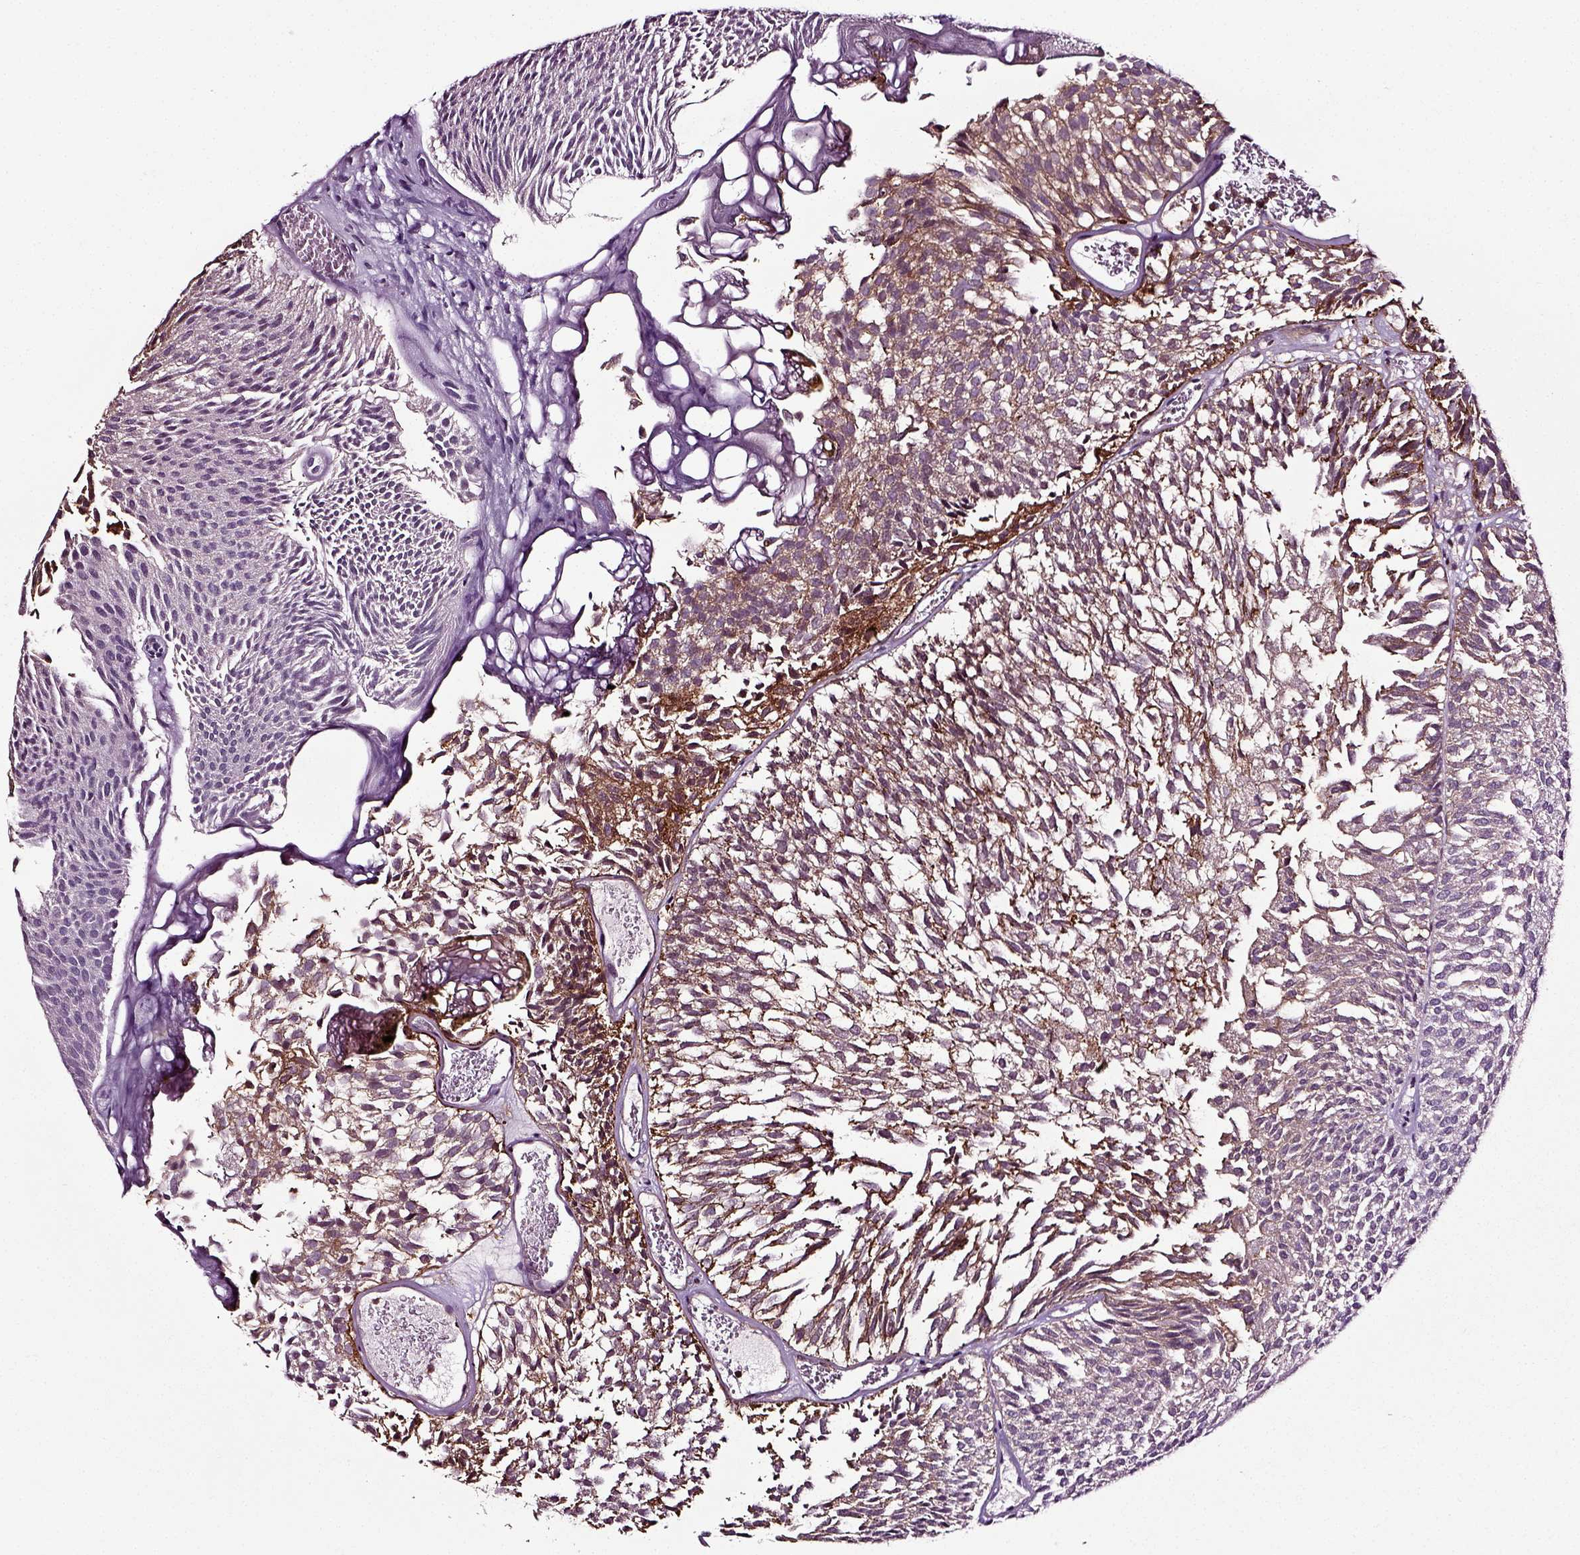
{"staining": {"intensity": "moderate", "quantity": "<25%", "location": "cytoplasmic/membranous"}, "tissue": "urothelial cancer", "cell_type": "Tumor cells", "image_type": "cancer", "snomed": [{"axis": "morphology", "description": "Urothelial carcinoma, Low grade"}, {"axis": "topography", "description": "Urinary bladder"}], "caption": "Immunohistochemistry image of neoplastic tissue: urothelial cancer stained using immunohistochemistry displays low levels of moderate protein expression localized specifically in the cytoplasmic/membranous of tumor cells, appearing as a cytoplasmic/membranous brown color.", "gene": "RHOF", "patient": {"sex": "male", "age": 52}}